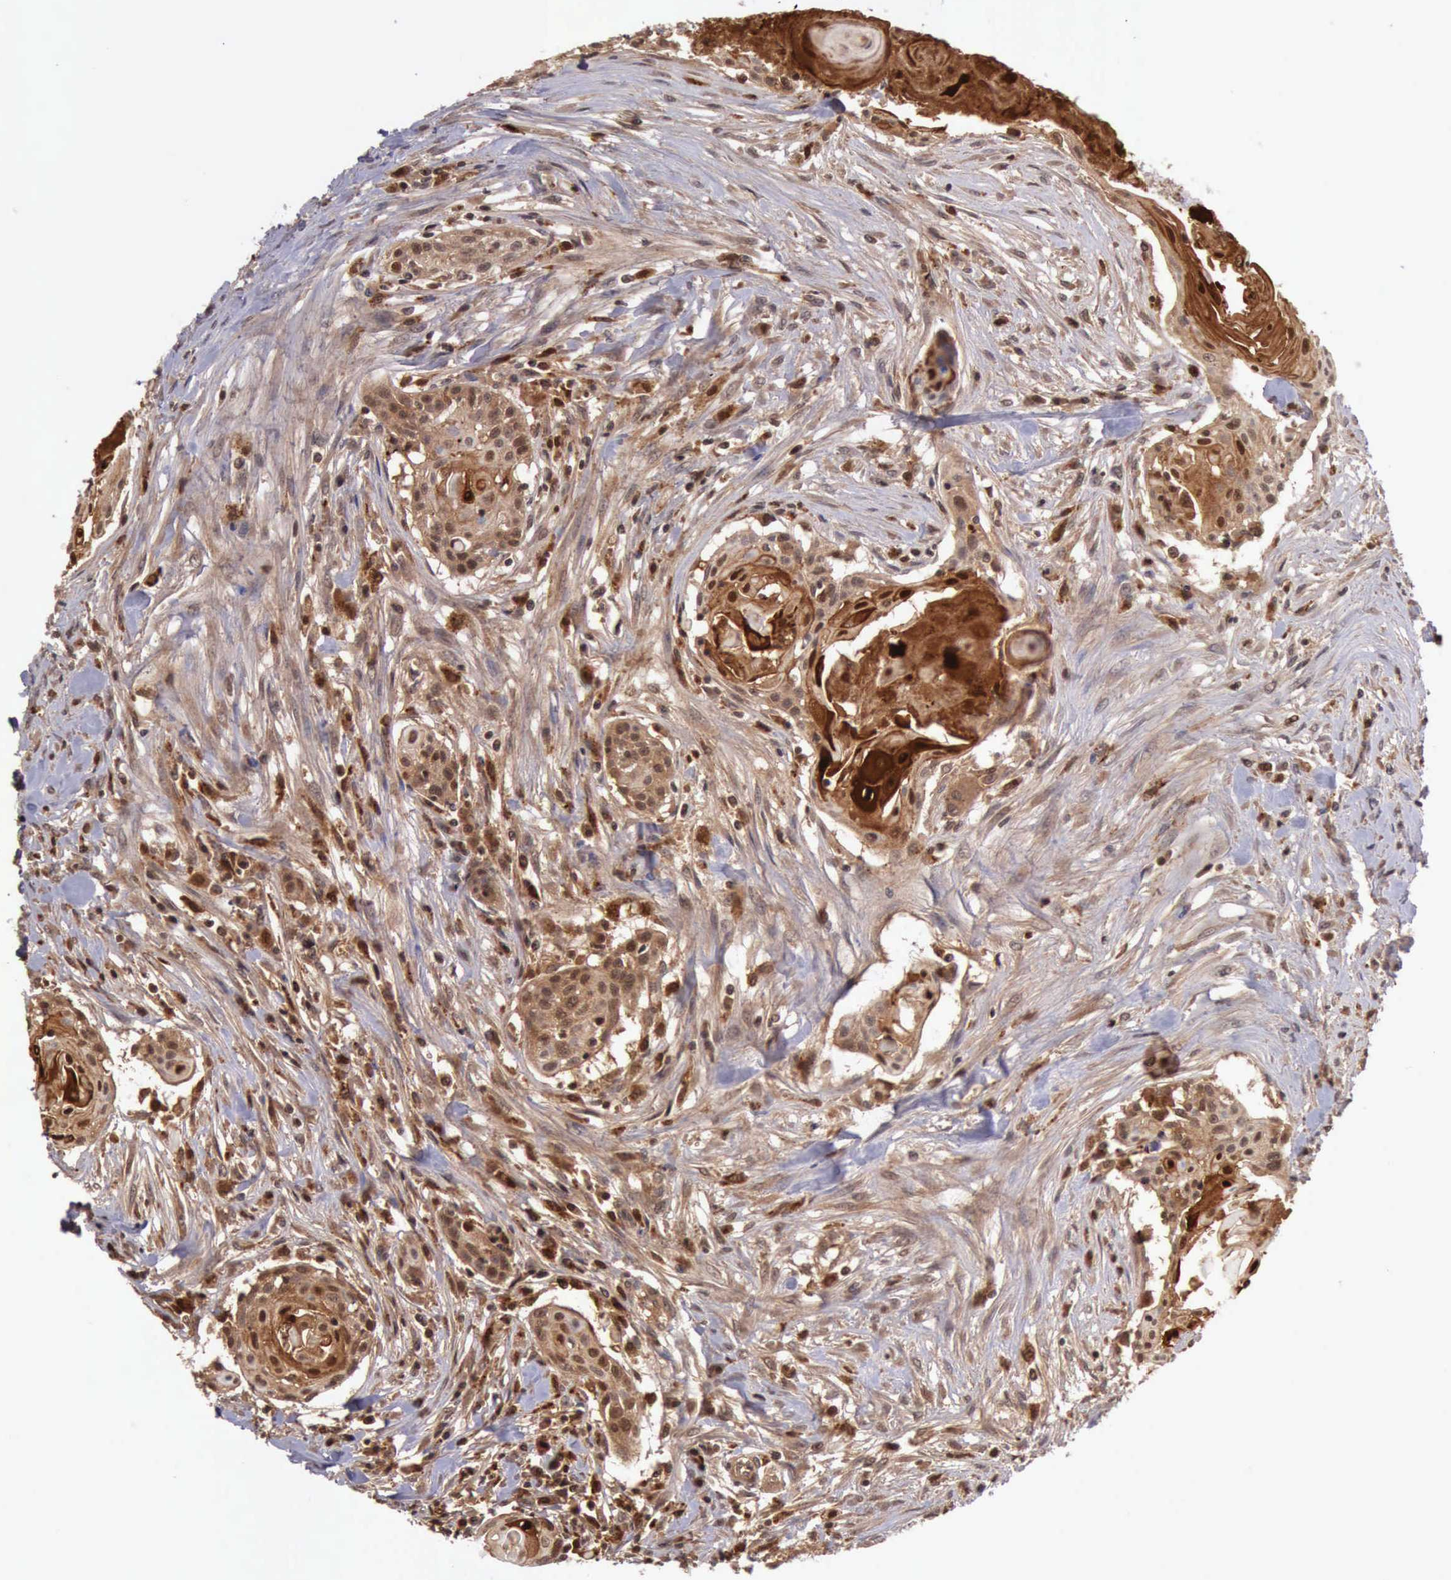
{"staining": {"intensity": "strong", "quantity": ">75%", "location": "cytoplasmic/membranous,nuclear"}, "tissue": "head and neck cancer", "cell_type": "Tumor cells", "image_type": "cancer", "snomed": [{"axis": "morphology", "description": "Squamous cell carcinoma, NOS"}, {"axis": "morphology", "description": "Squamous cell carcinoma, metastatic, NOS"}, {"axis": "topography", "description": "Lymph node"}, {"axis": "topography", "description": "Salivary gland"}, {"axis": "topography", "description": "Head-Neck"}], "caption": "Strong cytoplasmic/membranous and nuclear staining for a protein is seen in approximately >75% of tumor cells of head and neck cancer (metastatic squamous cell carcinoma) using immunohistochemistry (IHC).", "gene": "CSTA", "patient": {"sex": "female", "age": 74}}